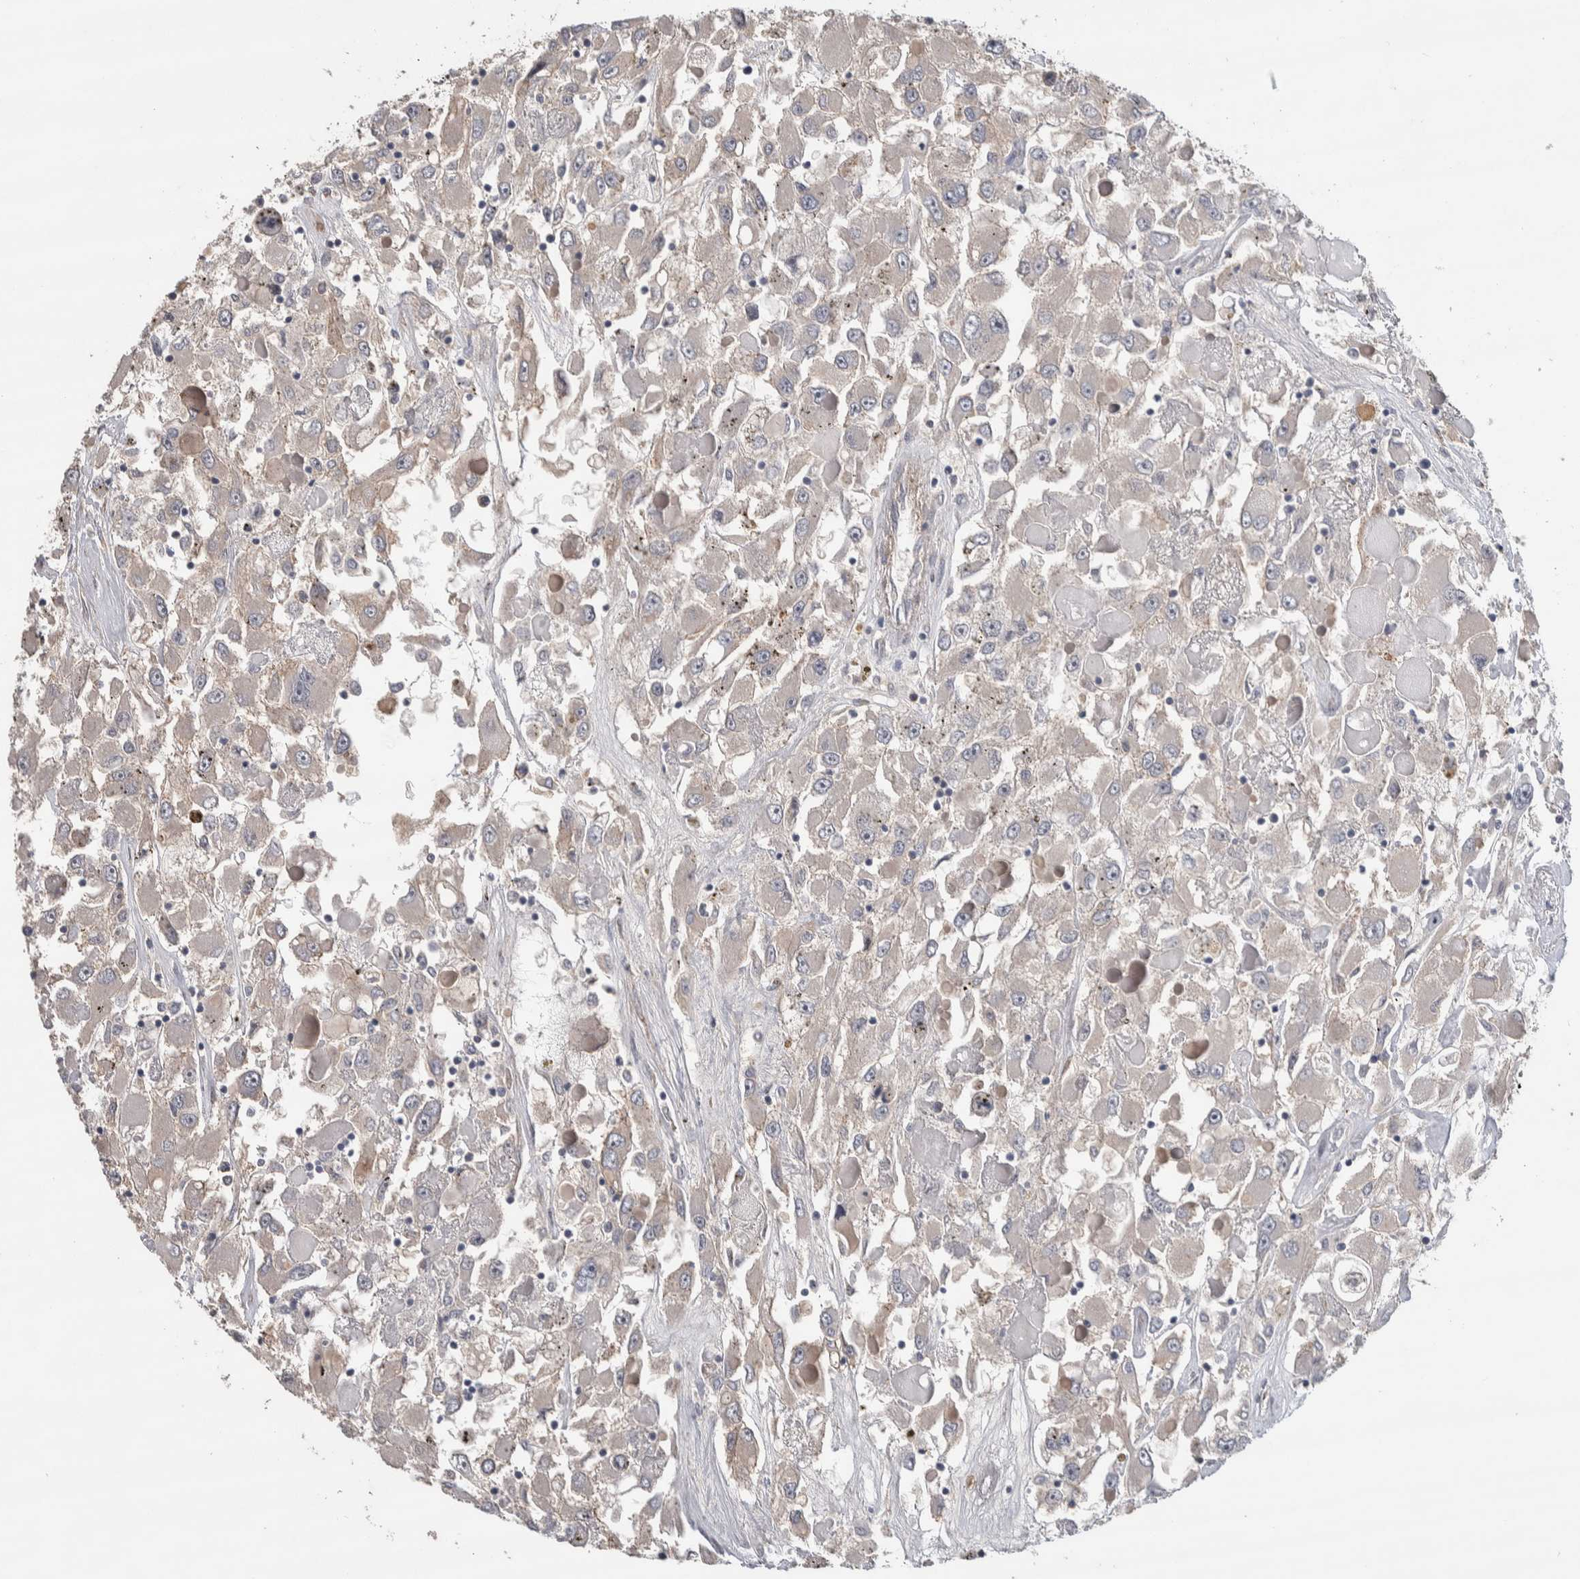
{"staining": {"intensity": "negative", "quantity": "none", "location": "none"}, "tissue": "renal cancer", "cell_type": "Tumor cells", "image_type": "cancer", "snomed": [{"axis": "morphology", "description": "Adenocarcinoma, NOS"}, {"axis": "topography", "description": "Kidney"}], "caption": "This is an immunohistochemistry photomicrograph of renal cancer (adenocarcinoma). There is no staining in tumor cells.", "gene": "GCNA", "patient": {"sex": "female", "age": 52}}